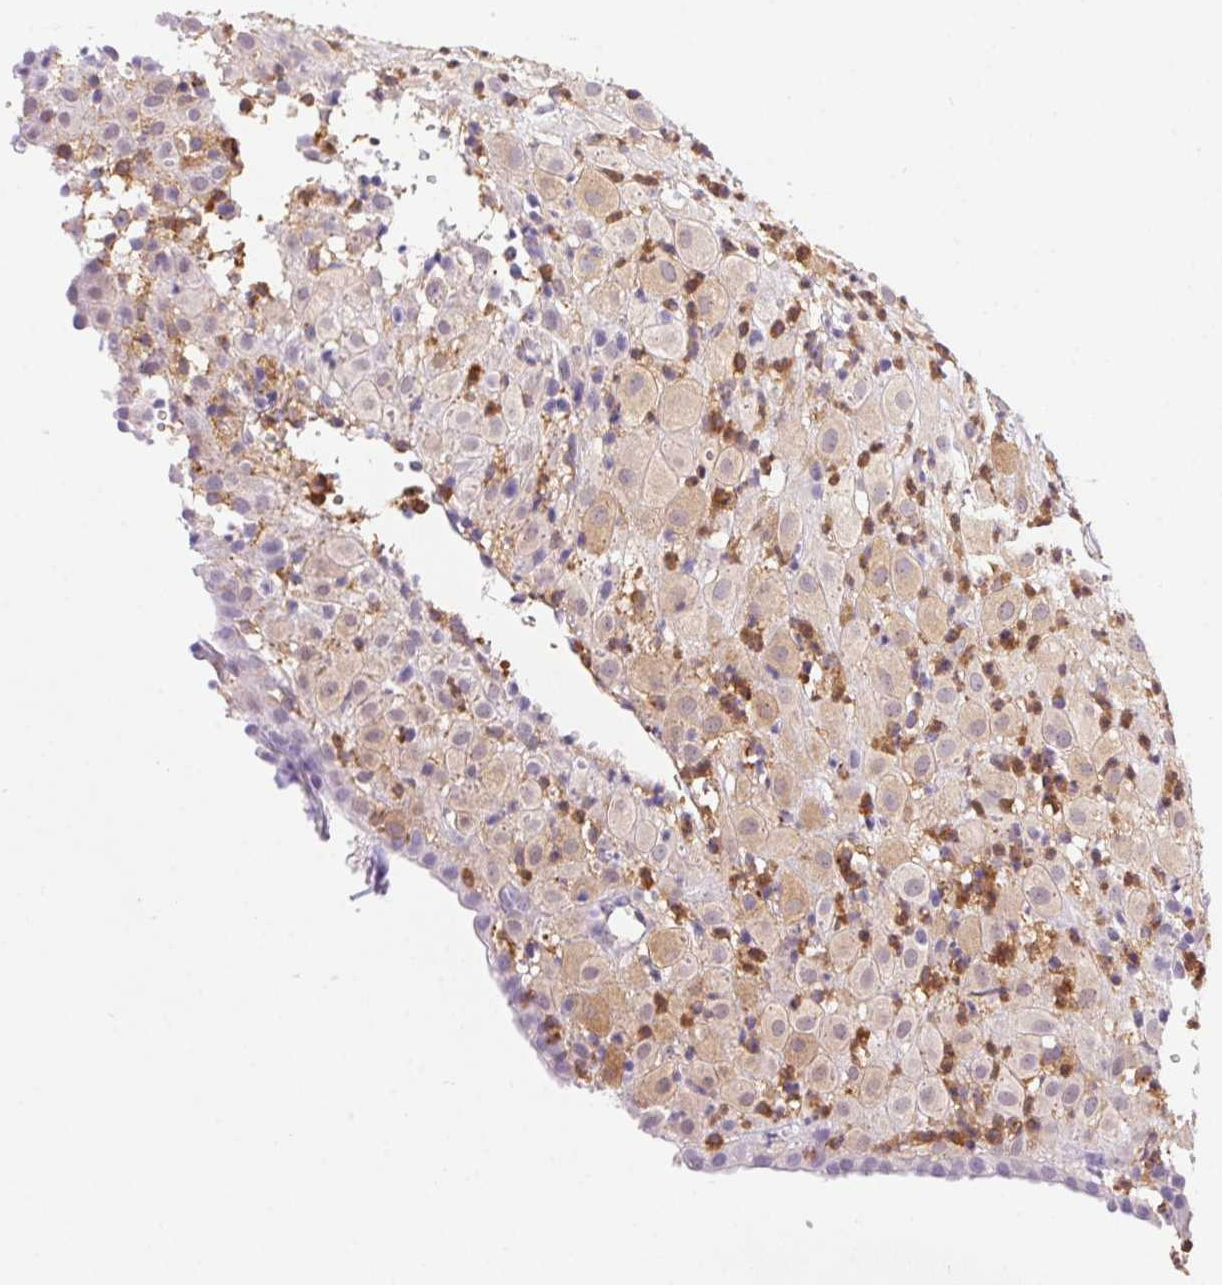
{"staining": {"intensity": "weak", "quantity": ">75%", "location": "cytoplasmic/membranous"}, "tissue": "placenta", "cell_type": "Decidual cells", "image_type": "normal", "snomed": [{"axis": "morphology", "description": "Normal tissue, NOS"}, {"axis": "topography", "description": "Placenta"}], "caption": "A brown stain highlights weak cytoplasmic/membranous staining of a protein in decidual cells of unremarkable placenta.", "gene": "APBB1IP", "patient": {"sex": "female", "age": 24}}